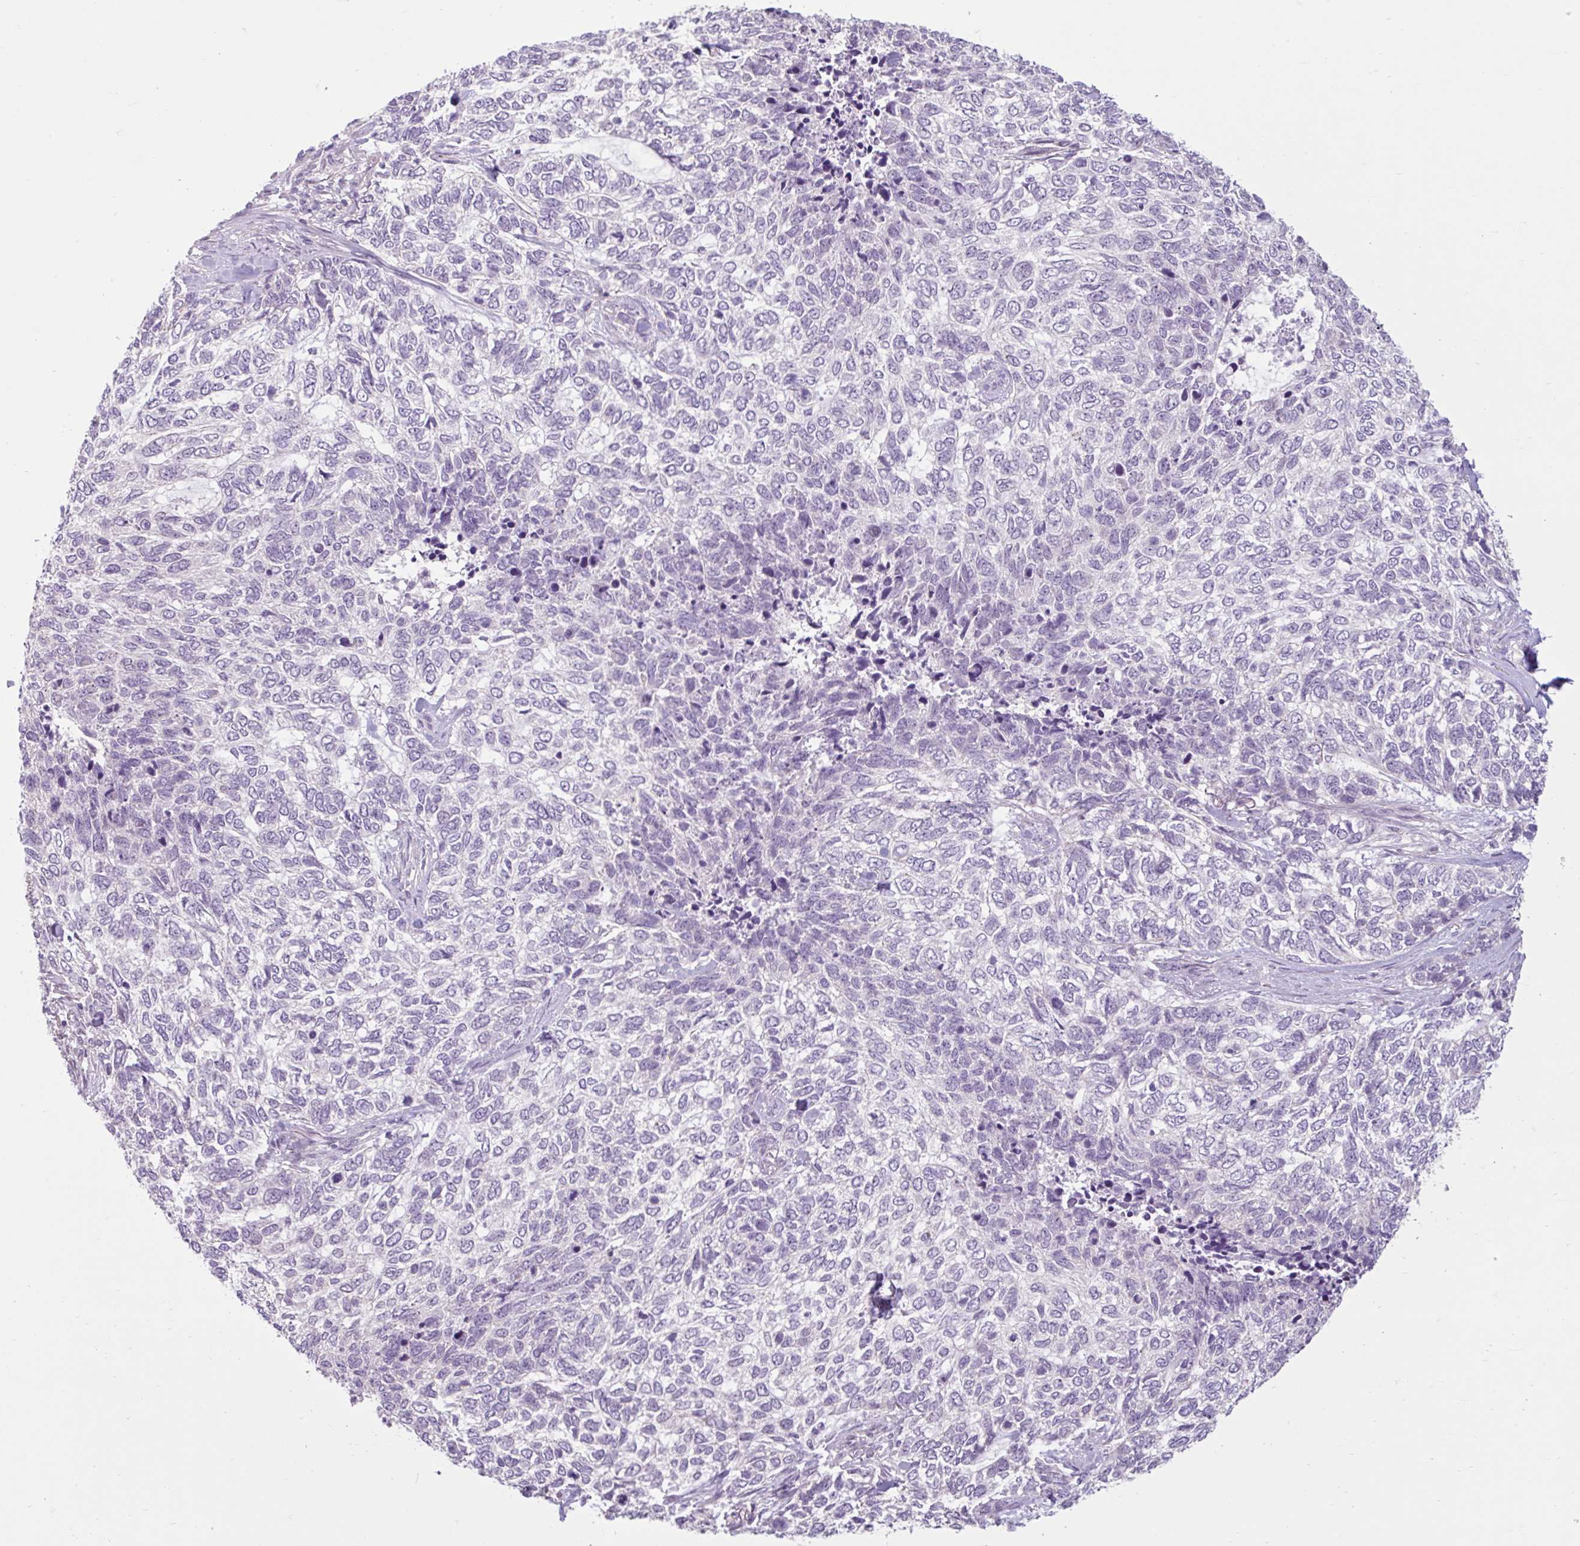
{"staining": {"intensity": "negative", "quantity": "none", "location": "none"}, "tissue": "skin cancer", "cell_type": "Tumor cells", "image_type": "cancer", "snomed": [{"axis": "morphology", "description": "Basal cell carcinoma"}, {"axis": "topography", "description": "Skin"}], "caption": "Photomicrograph shows no protein staining in tumor cells of skin cancer (basal cell carcinoma) tissue.", "gene": "CDH19", "patient": {"sex": "female", "age": 65}}